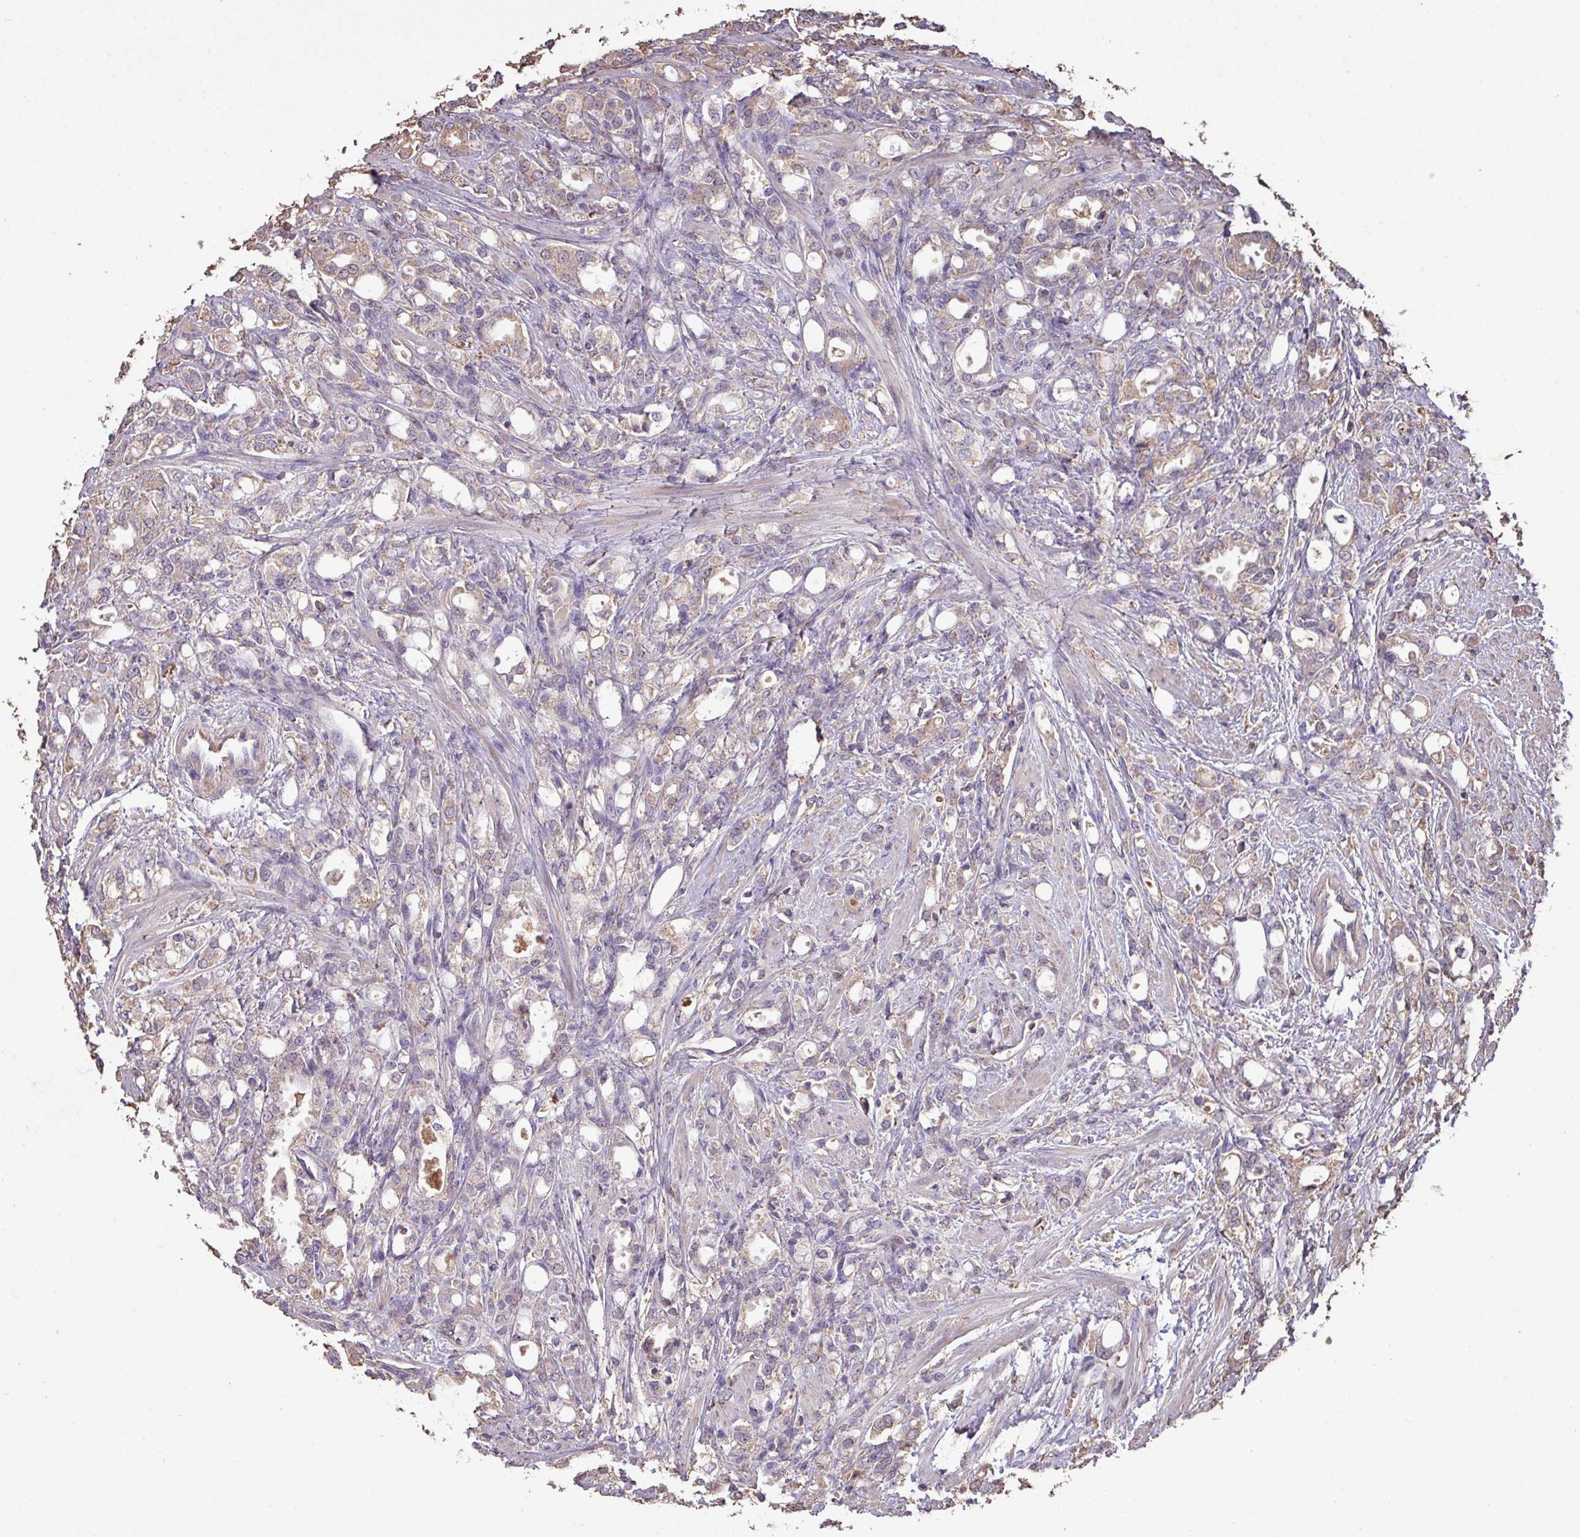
{"staining": {"intensity": "weak", "quantity": "25%-75%", "location": "cytoplasmic/membranous"}, "tissue": "prostate cancer", "cell_type": "Tumor cells", "image_type": "cancer", "snomed": [{"axis": "morphology", "description": "Adenocarcinoma, High grade"}, {"axis": "topography", "description": "Prostate"}], "caption": "The histopathology image reveals a brown stain indicating the presence of a protein in the cytoplasmic/membranous of tumor cells in prostate adenocarcinoma (high-grade). (DAB IHC with brightfield microscopy, high magnification).", "gene": "CAMK2B", "patient": {"sex": "male", "age": 62}}